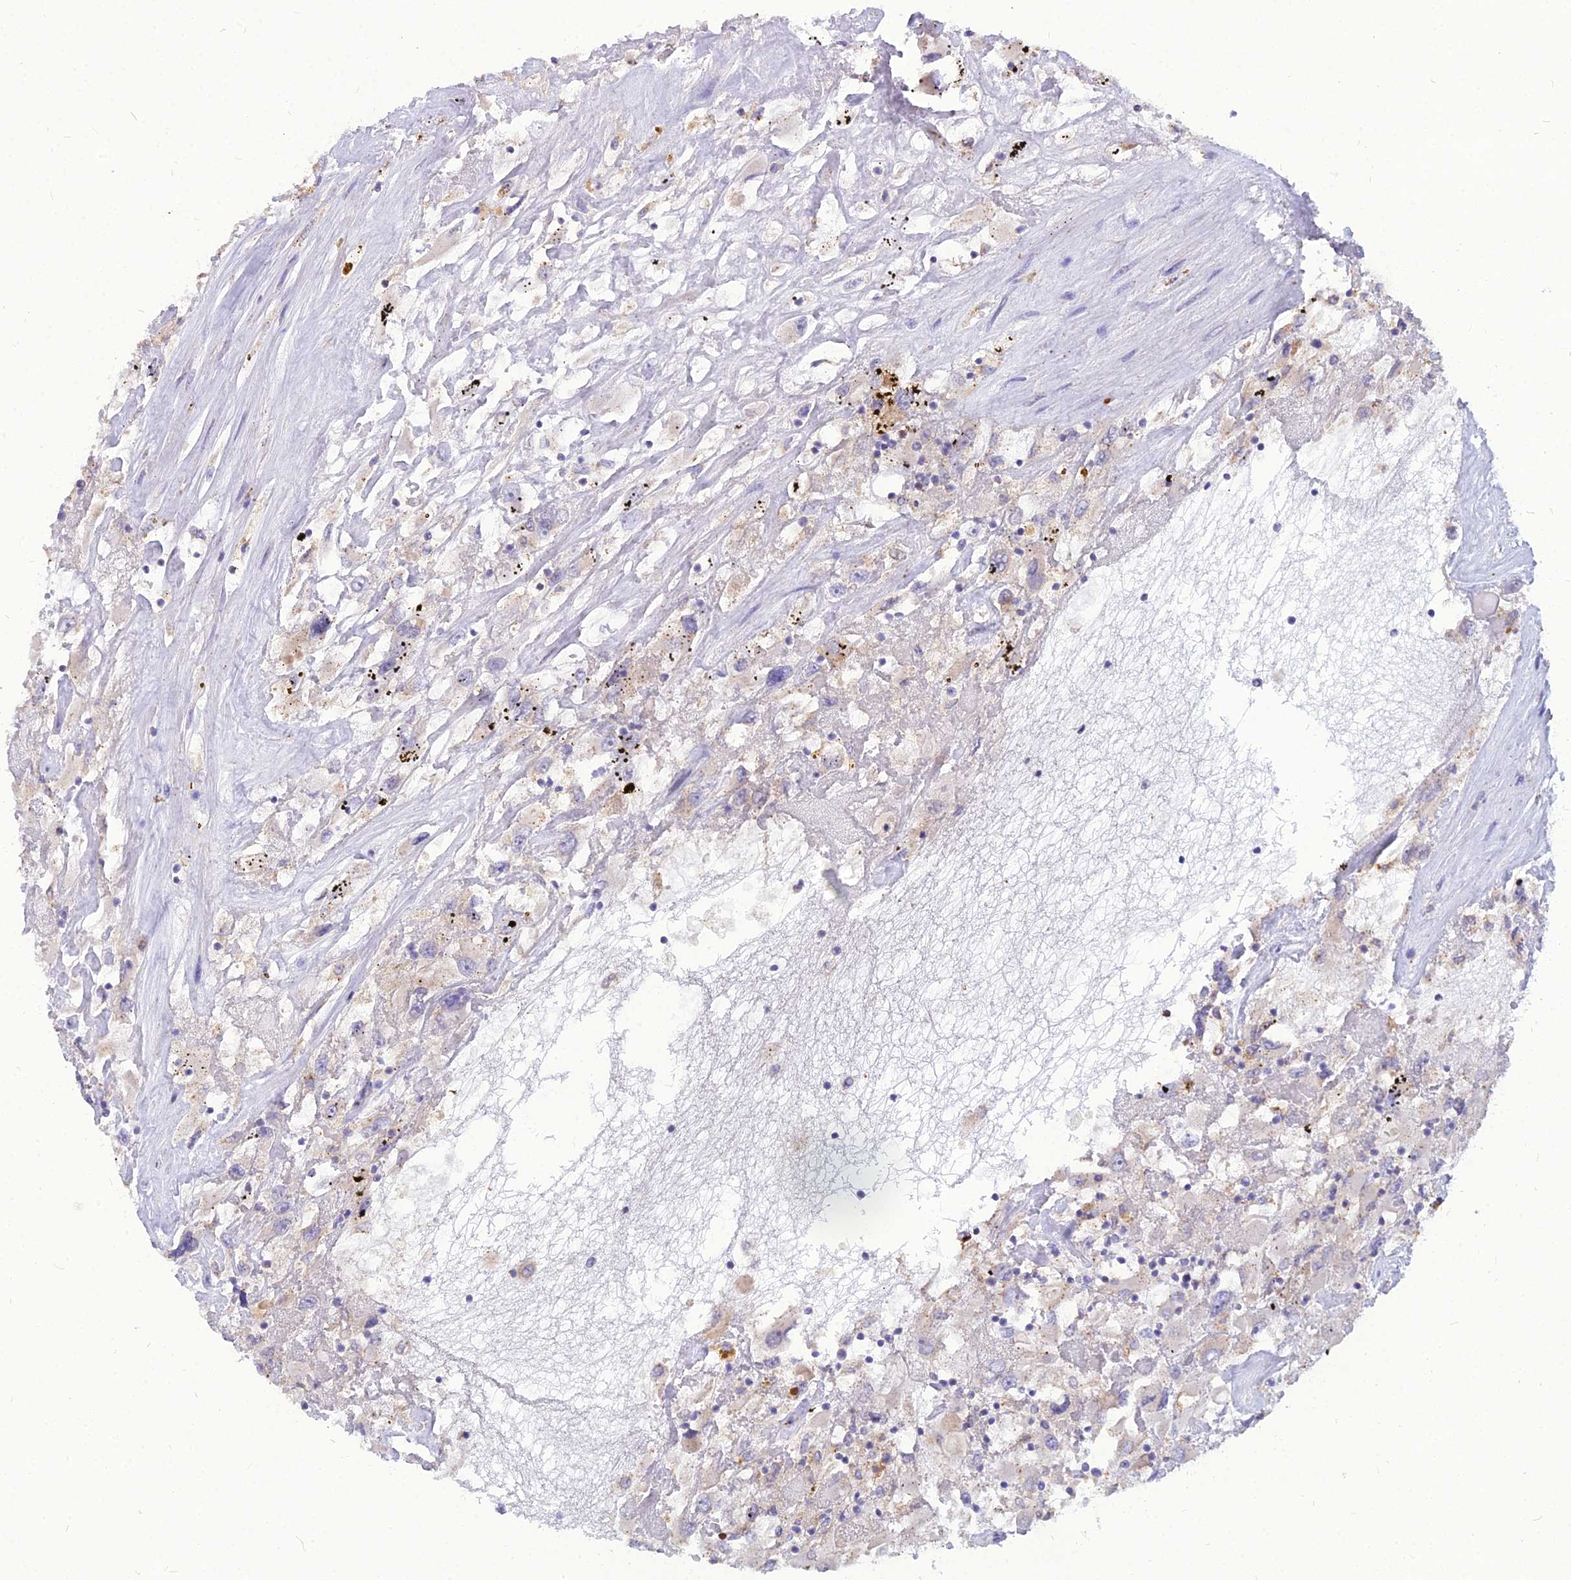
{"staining": {"intensity": "negative", "quantity": "none", "location": "none"}, "tissue": "renal cancer", "cell_type": "Tumor cells", "image_type": "cancer", "snomed": [{"axis": "morphology", "description": "Adenocarcinoma, NOS"}, {"axis": "topography", "description": "Kidney"}], "caption": "Immunohistochemistry image of renal cancer stained for a protein (brown), which exhibits no positivity in tumor cells. The staining is performed using DAB (3,3'-diaminobenzidine) brown chromogen with nuclei counter-stained in using hematoxylin.", "gene": "PCED1B", "patient": {"sex": "female", "age": 52}}